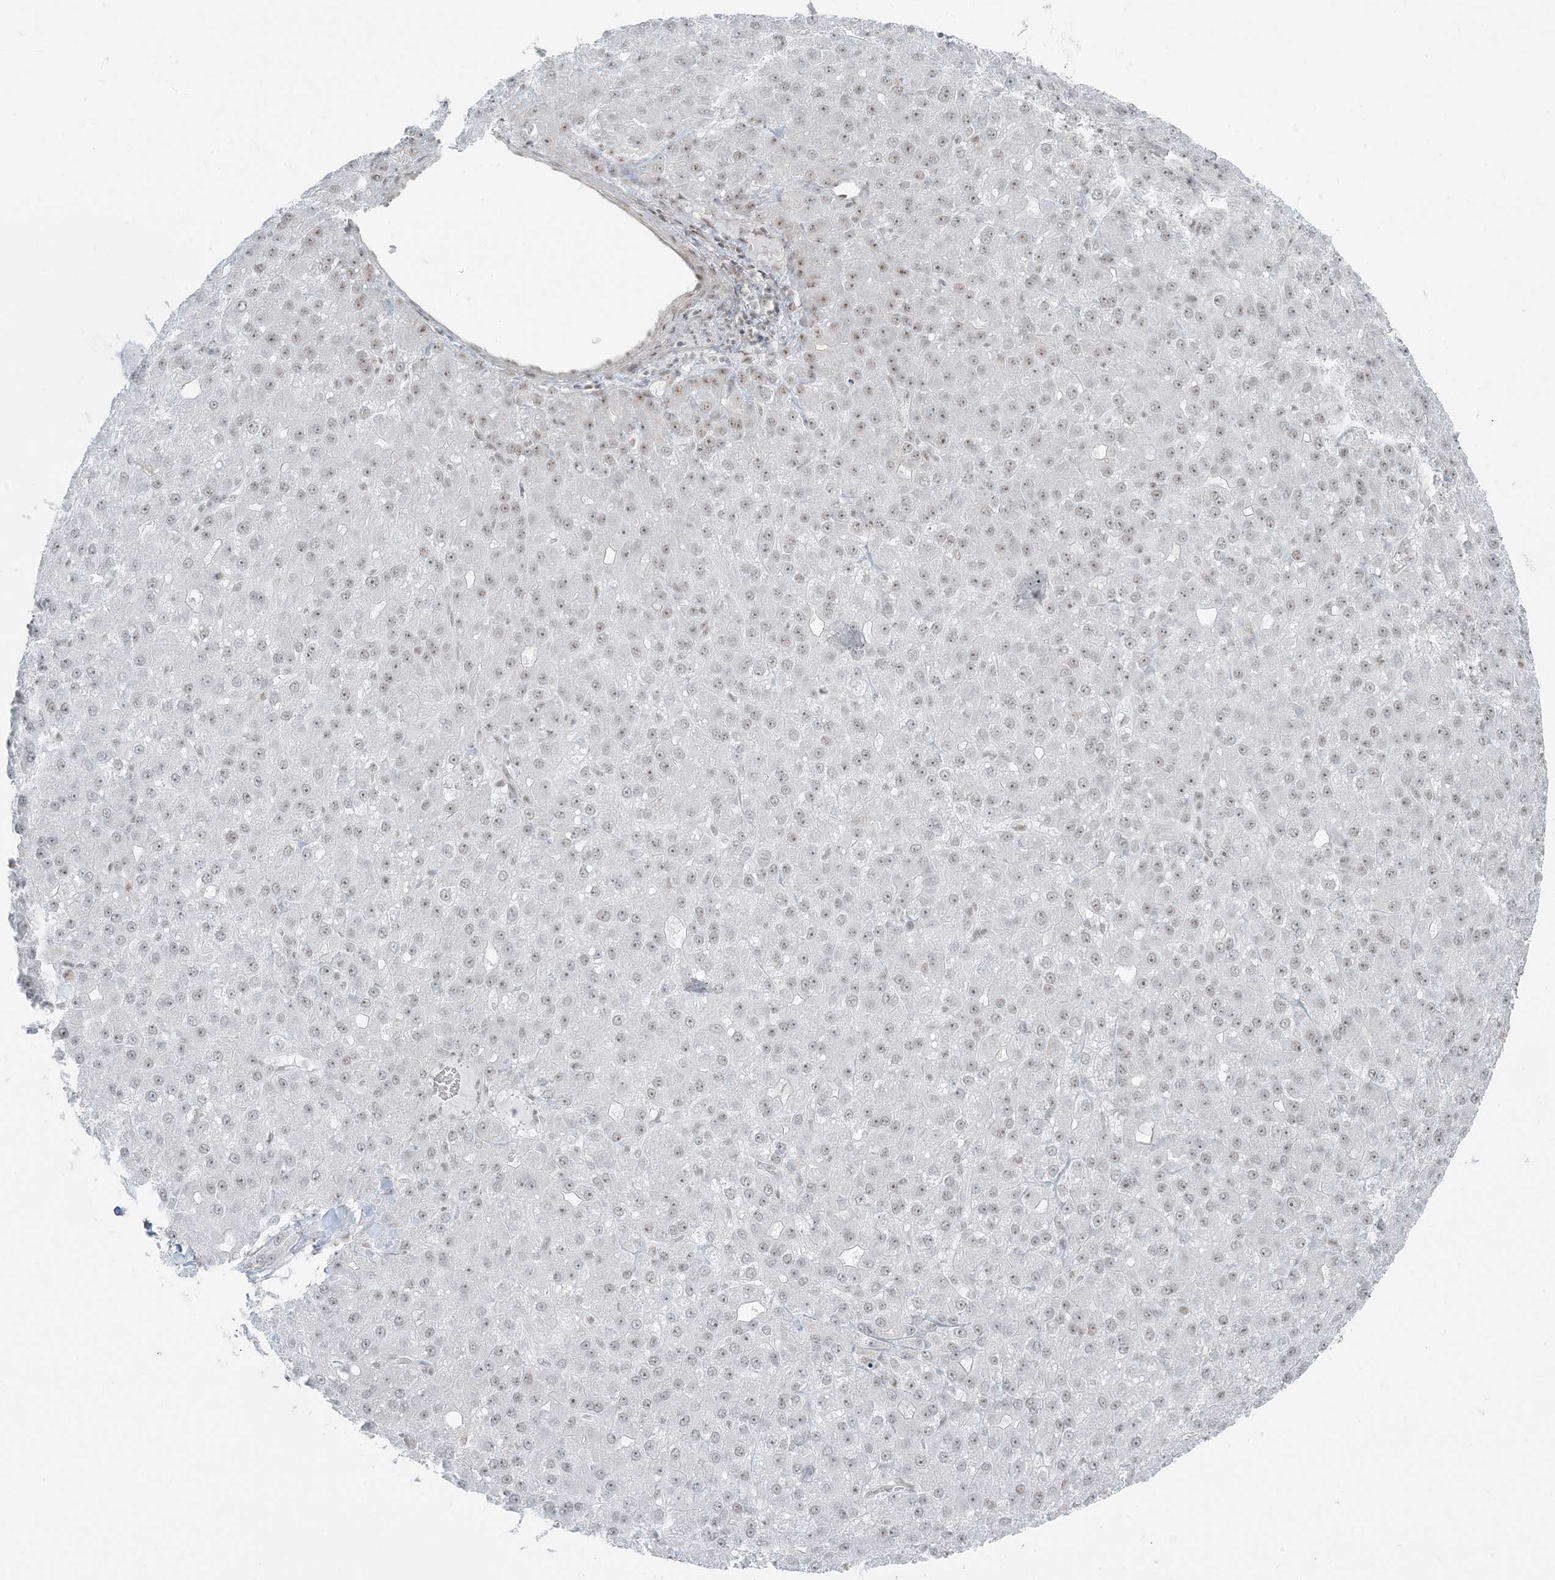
{"staining": {"intensity": "weak", "quantity": "<25%", "location": "nuclear"}, "tissue": "liver cancer", "cell_type": "Tumor cells", "image_type": "cancer", "snomed": [{"axis": "morphology", "description": "Carcinoma, Hepatocellular, NOS"}, {"axis": "topography", "description": "Liver"}], "caption": "An immunohistochemistry image of liver hepatocellular carcinoma is shown. There is no staining in tumor cells of liver hepatocellular carcinoma. (Brightfield microscopy of DAB (3,3'-diaminobenzidine) immunohistochemistry (IHC) at high magnification).", "gene": "ZNF787", "patient": {"sex": "male", "age": 67}}